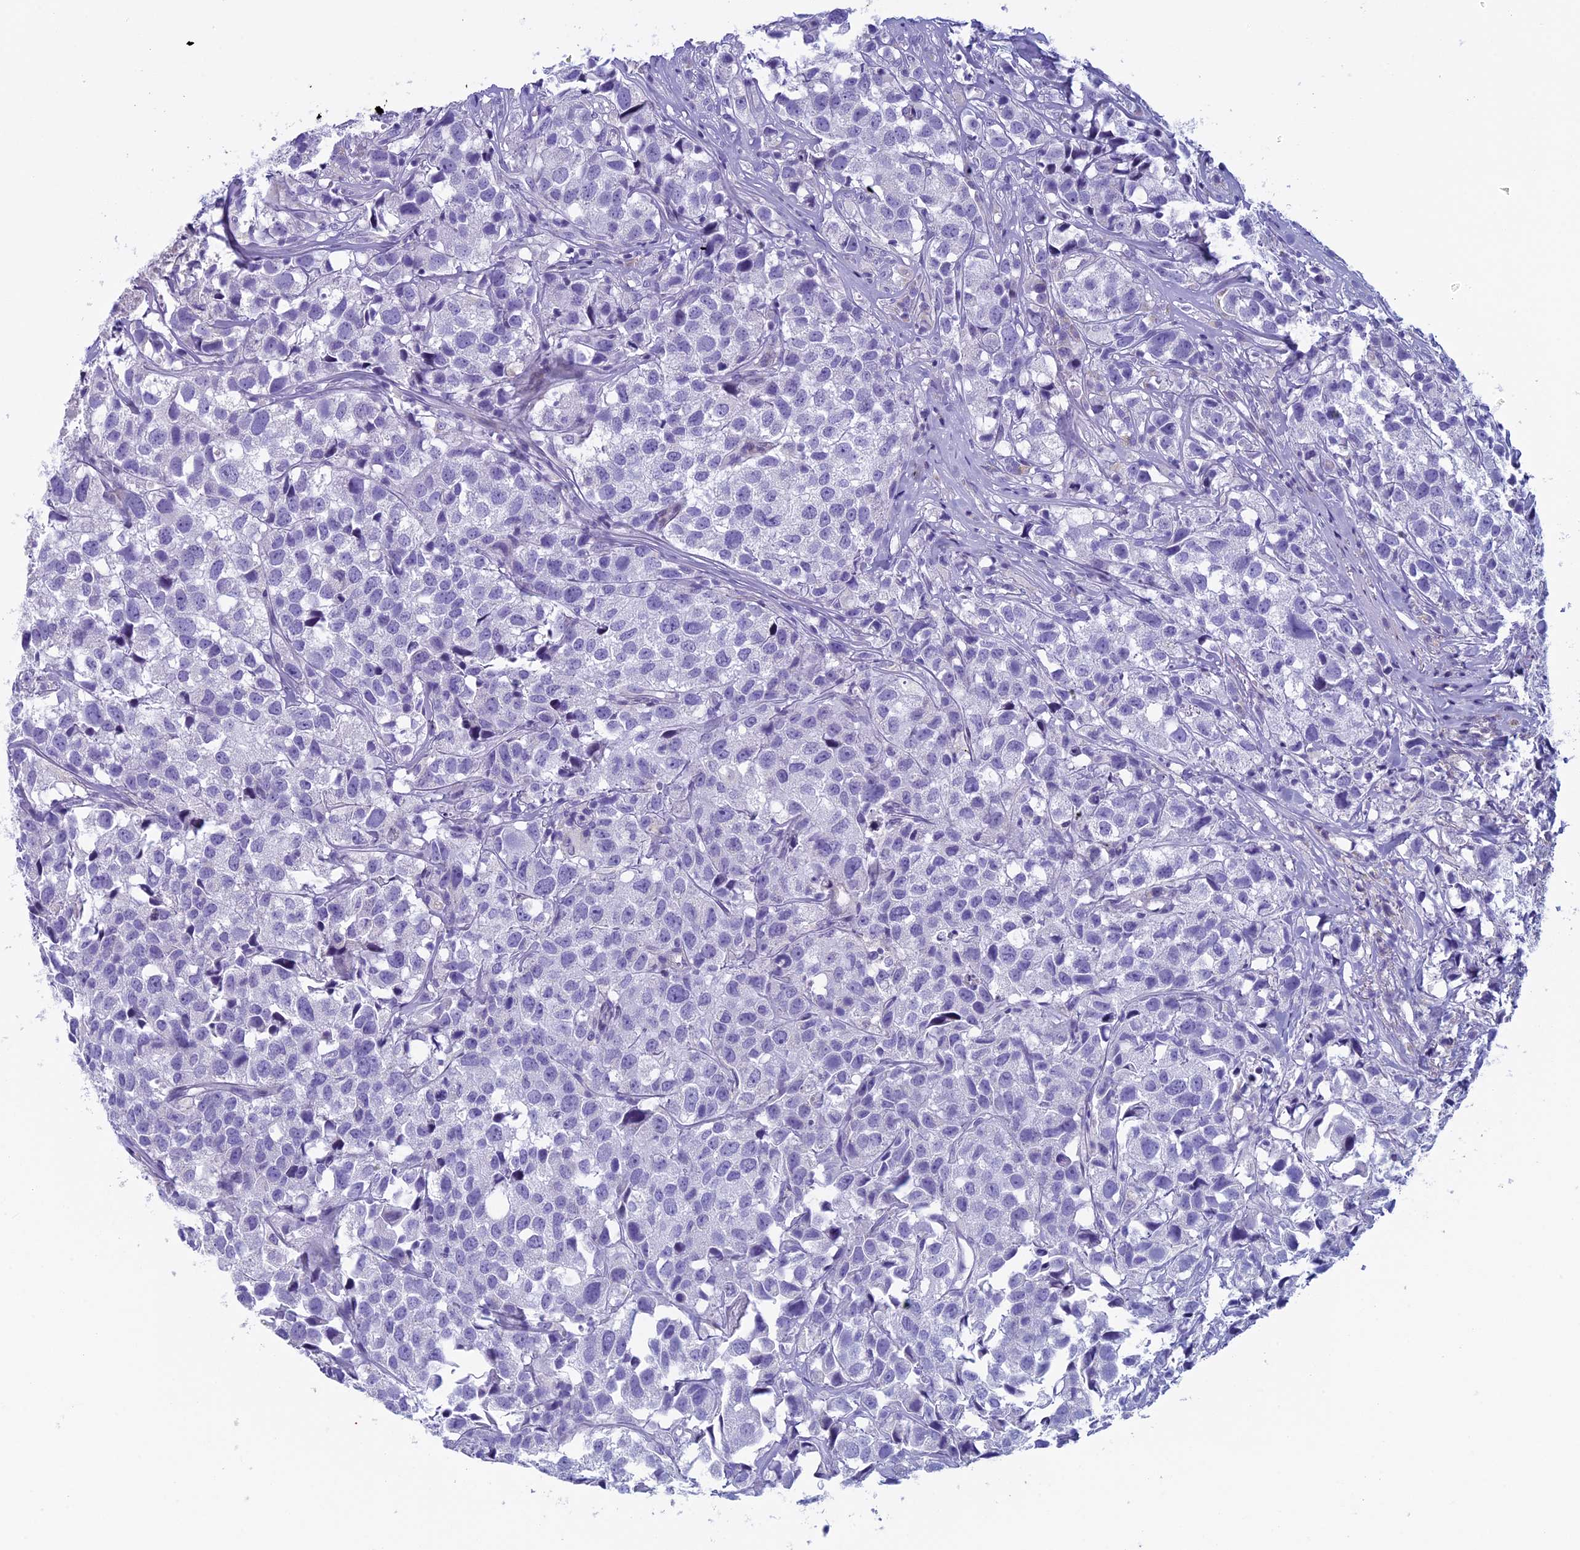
{"staining": {"intensity": "negative", "quantity": "none", "location": "none"}, "tissue": "urothelial cancer", "cell_type": "Tumor cells", "image_type": "cancer", "snomed": [{"axis": "morphology", "description": "Urothelial carcinoma, High grade"}, {"axis": "topography", "description": "Urinary bladder"}], "caption": "Human urothelial carcinoma (high-grade) stained for a protein using immunohistochemistry (IHC) shows no positivity in tumor cells.", "gene": "ZNF563", "patient": {"sex": "female", "age": 75}}